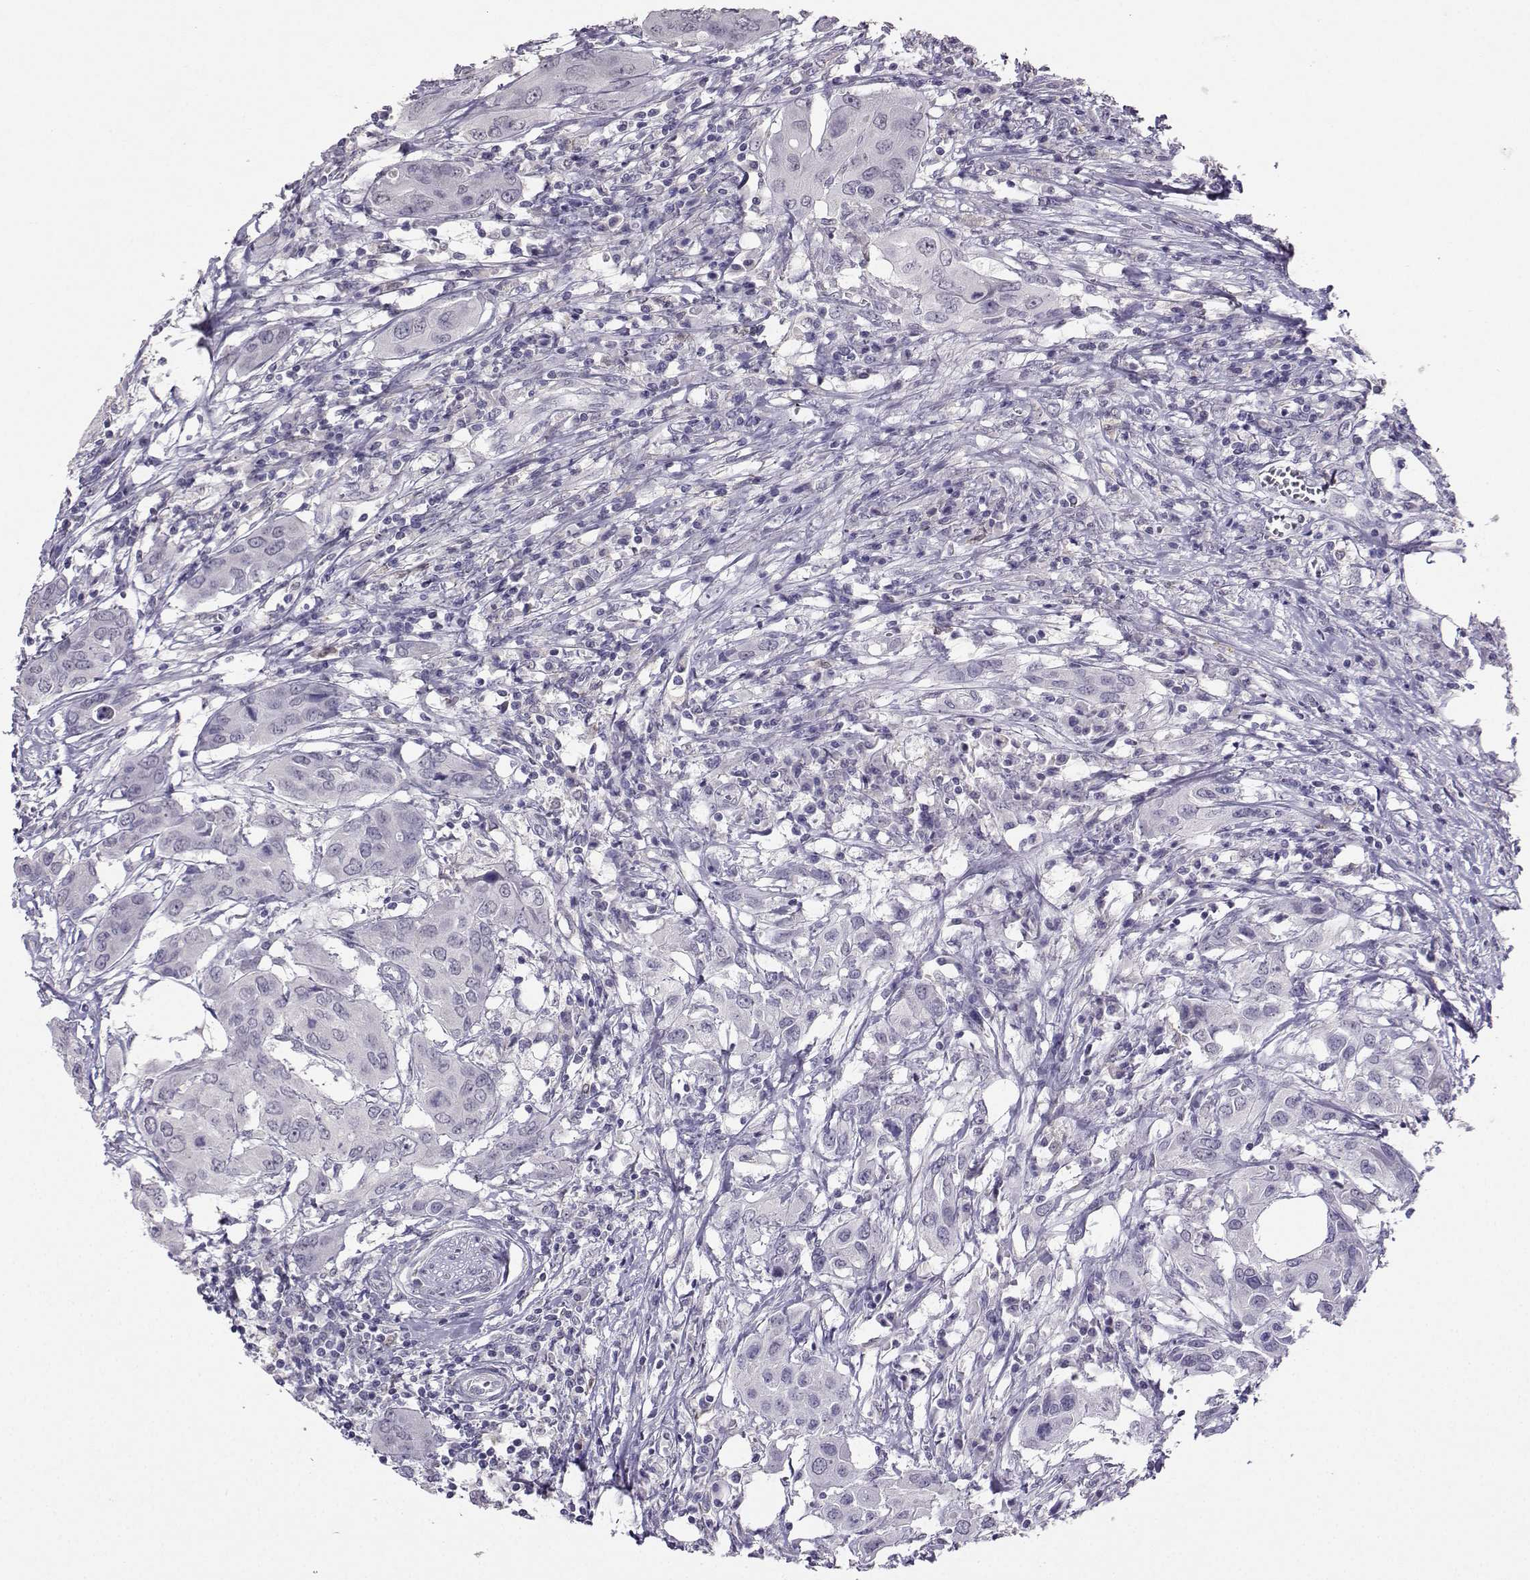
{"staining": {"intensity": "negative", "quantity": "none", "location": "none"}, "tissue": "urothelial cancer", "cell_type": "Tumor cells", "image_type": "cancer", "snomed": [{"axis": "morphology", "description": "Urothelial carcinoma, NOS"}, {"axis": "morphology", "description": "Urothelial carcinoma, High grade"}, {"axis": "topography", "description": "Urinary bladder"}], "caption": "The micrograph demonstrates no staining of tumor cells in urothelial cancer.", "gene": "TBR1", "patient": {"sex": "male", "age": 63}}